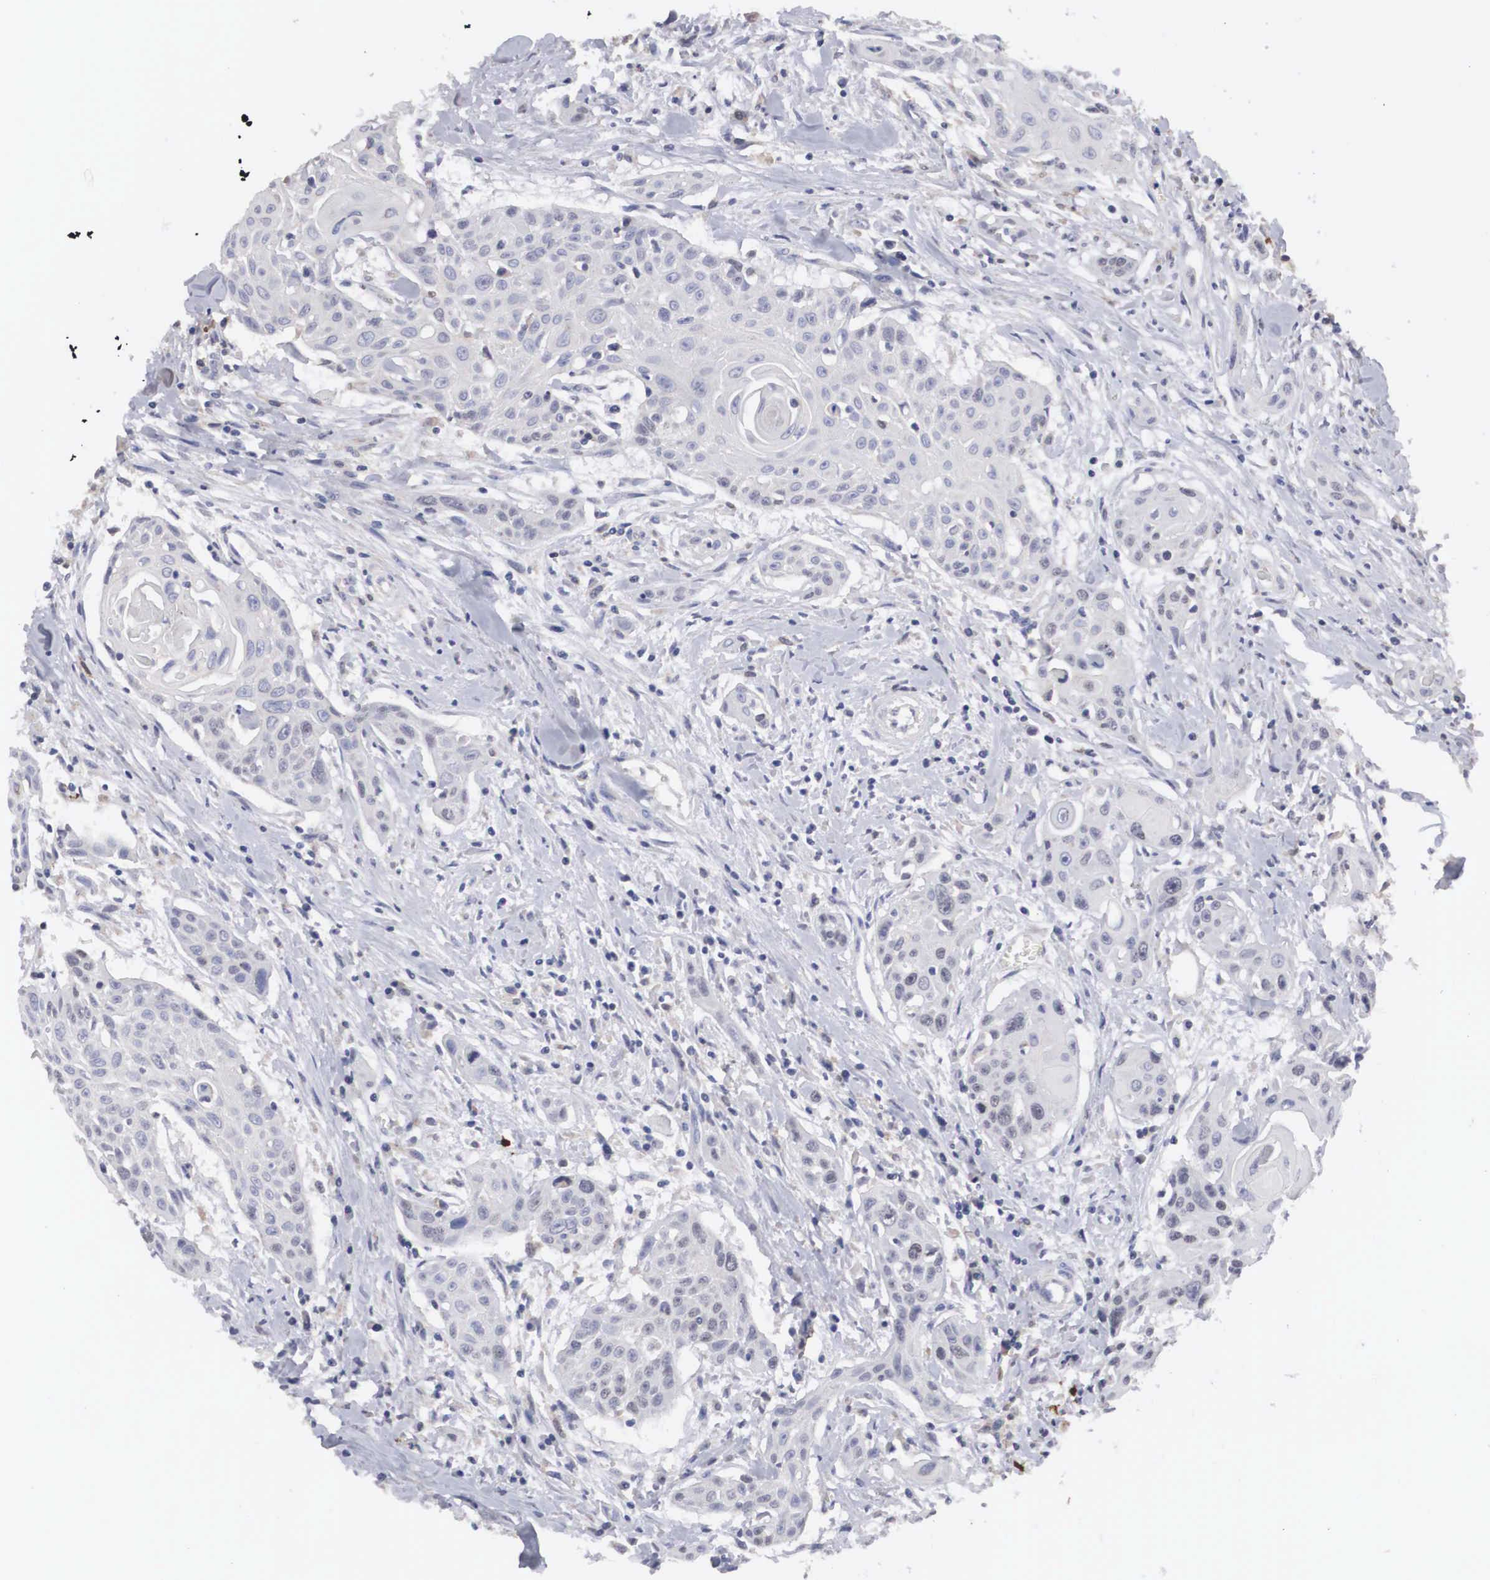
{"staining": {"intensity": "negative", "quantity": "none", "location": "none"}, "tissue": "head and neck cancer", "cell_type": "Tumor cells", "image_type": "cancer", "snomed": [{"axis": "morphology", "description": "Squamous cell carcinoma, NOS"}, {"axis": "morphology", "description": "Squamous cell carcinoma, metastatic, NOS"}, {"axis": "topography", "description": "Lymph node"}, {"axis": "topography", "description": "Salivary gland"}, {"axis": "topography", "description": "Head-Neck"}], "caption": "Protein analysis of metastatic squamous cell carcinoma (head and neck) demonstrates no significant expression in tumor cells.", "gene": "HMOX1", "patient": {"sex": "female", "age": 74}}